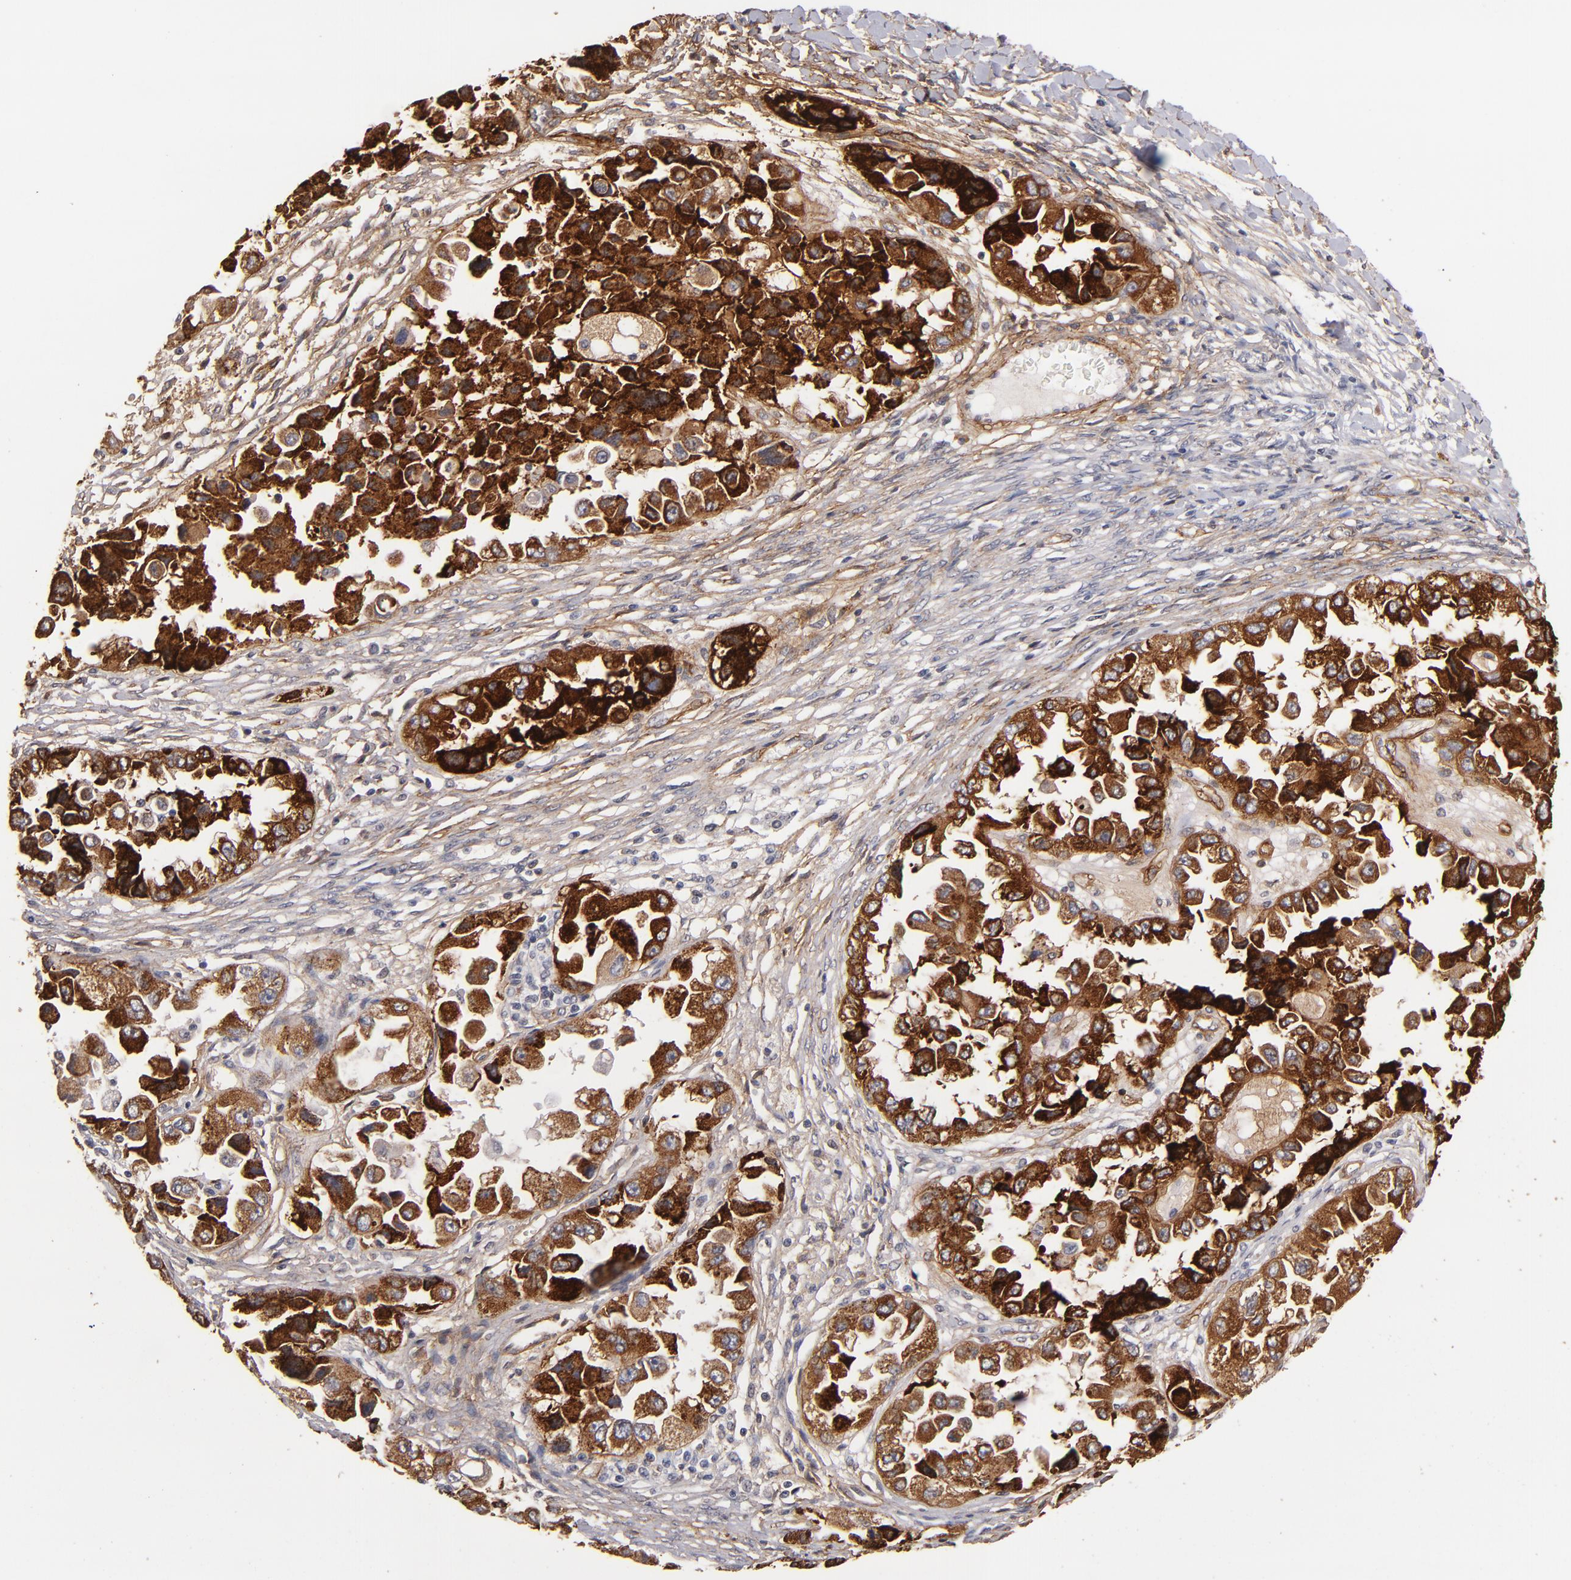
{"staining": {"intensity": "strong", "quantity": ">75%", "location": "cytoplasmic/membranous"}, "tissue": "ovarian cancer", "cell_type": "Tumor cells", "image_type": "cancer", "snomed": [{"axis": "morphology", "description": "Cystadenocarcinoma, serous, NOS"}, {"axis": "topography", "description": "Ovary"}], "caption": "Protein staining of serous cystadenocarcinoma (ovarian) tissue reveals strong cytoplasmic/membranous expression in about >75% of tumor cells.", "gene": "LAMC1", "patient": {"sex": "female", "age": 84}}